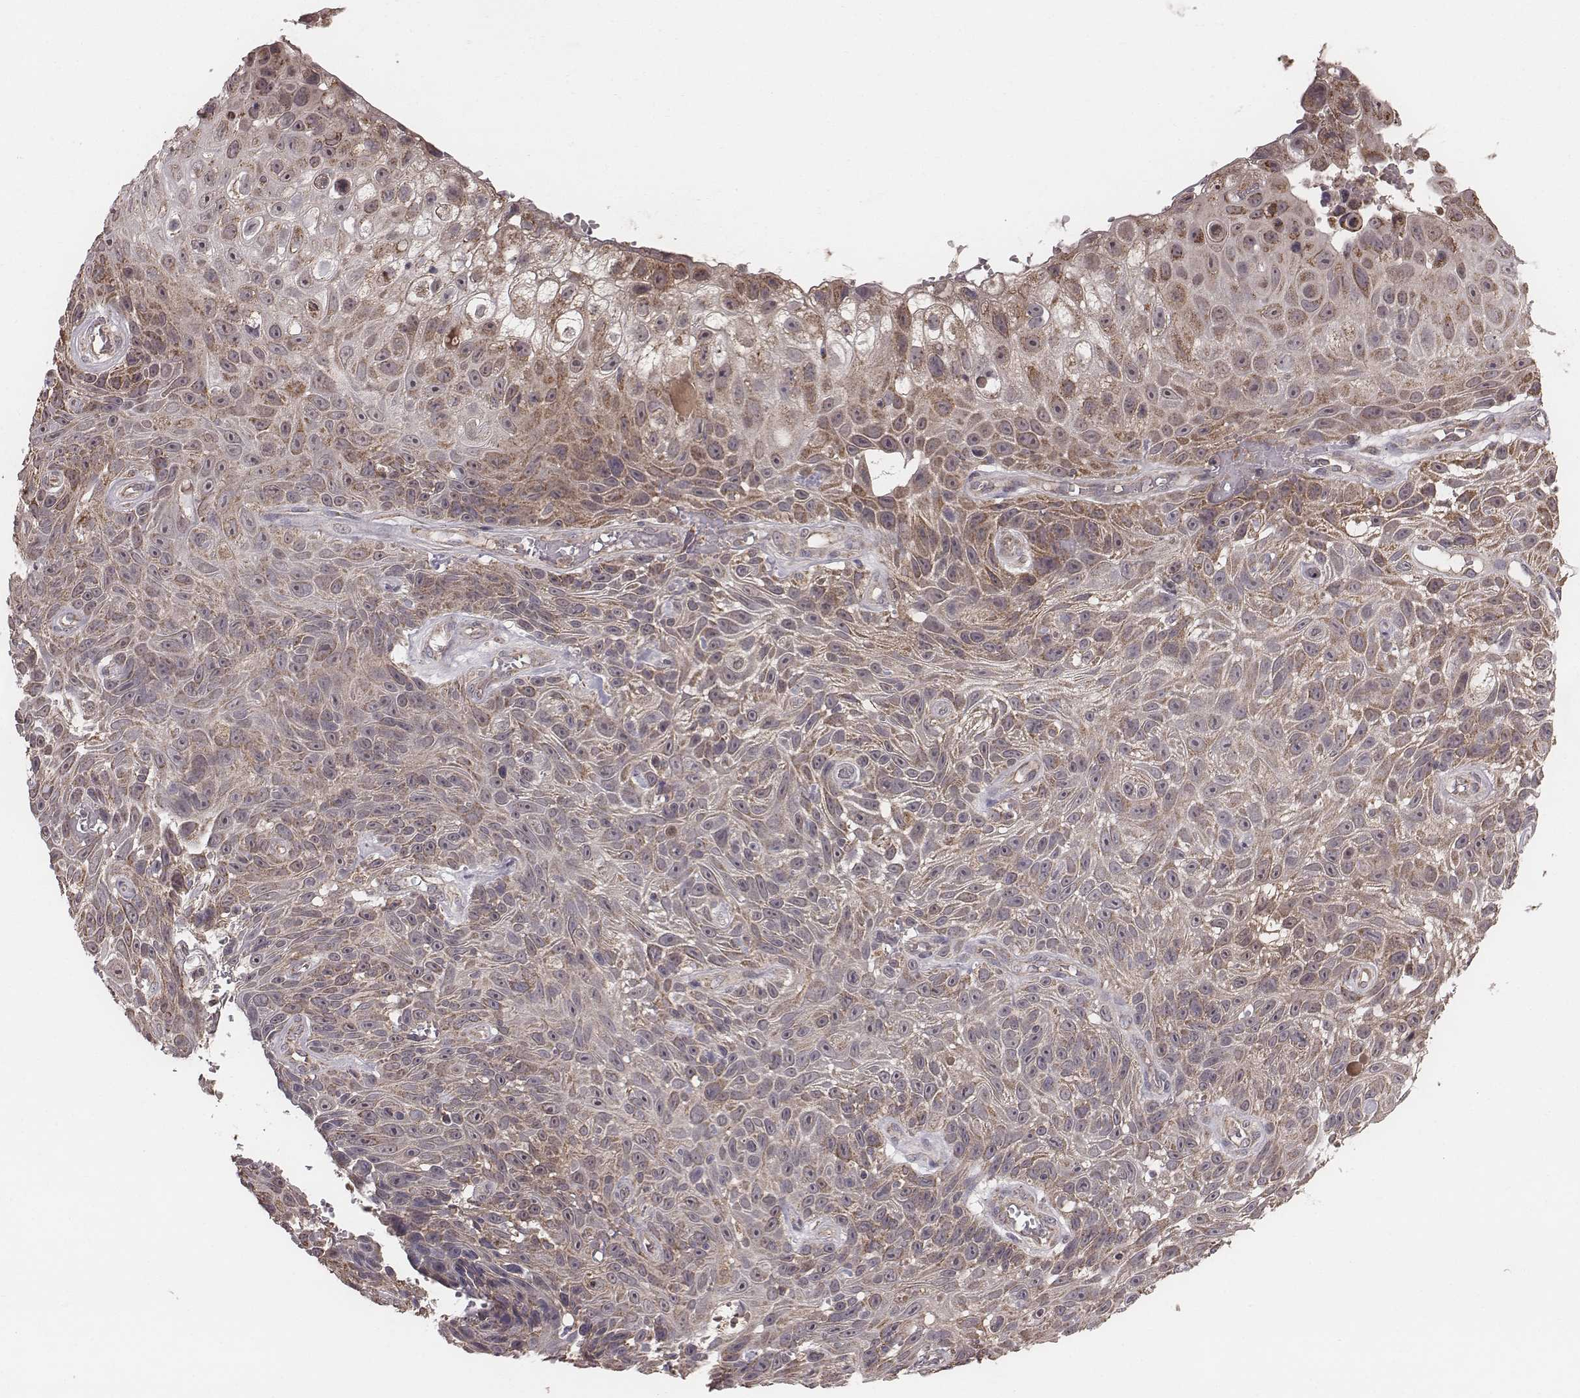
{"staining": {"intensity": "moderate", "quantity": ">75%", "location": "cytoplasmic/membranous"}, "tissue": "skin cancer", "cell_type": "Tumor cells", "image_type": "cancer", "snomed": [{"axis": "morphology", "description": "Squamous cell carcinoma, NOS"}, {"axis": "topography", "description": "Skin"}], "caption": "Immunohistochemical staining of human skin cancer (squamous cell carcinoma) exhibits medium levels of moderate cytoplasmic/membranous expression in about >75% of tumor cells. (DAB = brown stain, brightfield microscopy at high magnification).", "gene": "PDCD2L", "patient": {"sex": "male", "age": 82}}